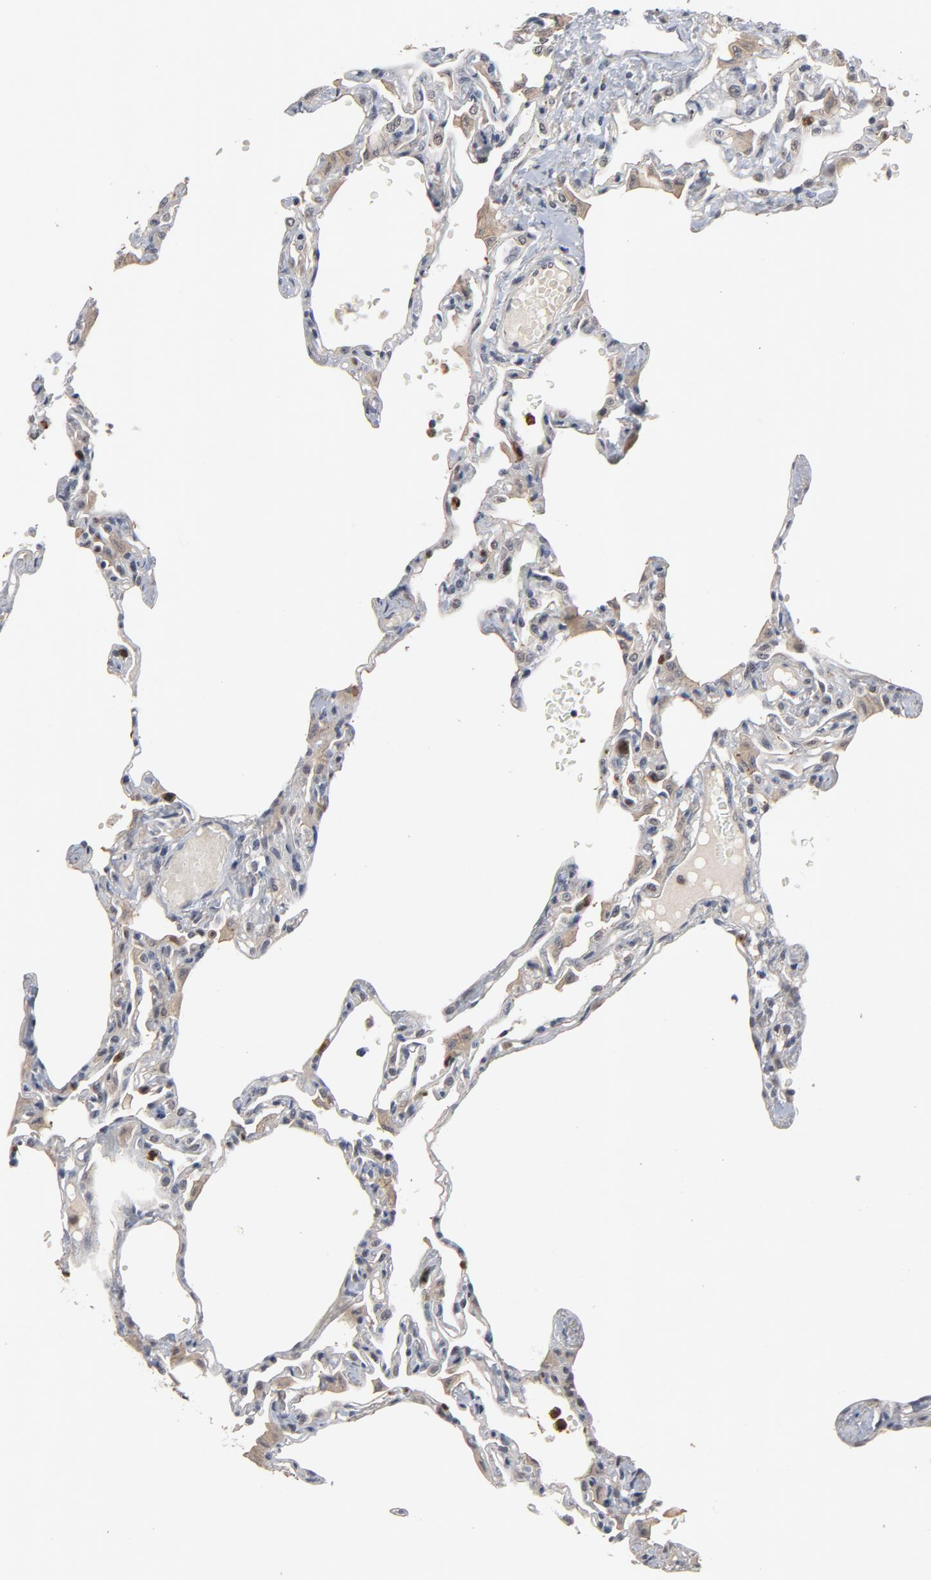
{"staining": {"intensity": "negative", "quantity": "none", "location": "none"}, "tissue": "lung", "cell_type": "Alveolar cells", "image_type": "normal", "snomed": [{"axis": "morphology", "description": "Normal tissue, NOS"}, {"axis": "topography", "description": "Lung"}], "caption": "An immunohistochemistry photomicrograph of unremarkable lung is shown. There is no staining in alveolar cells of lung.", "gene": "RTL5", "patient": {"sex": "female", "age": 49}}